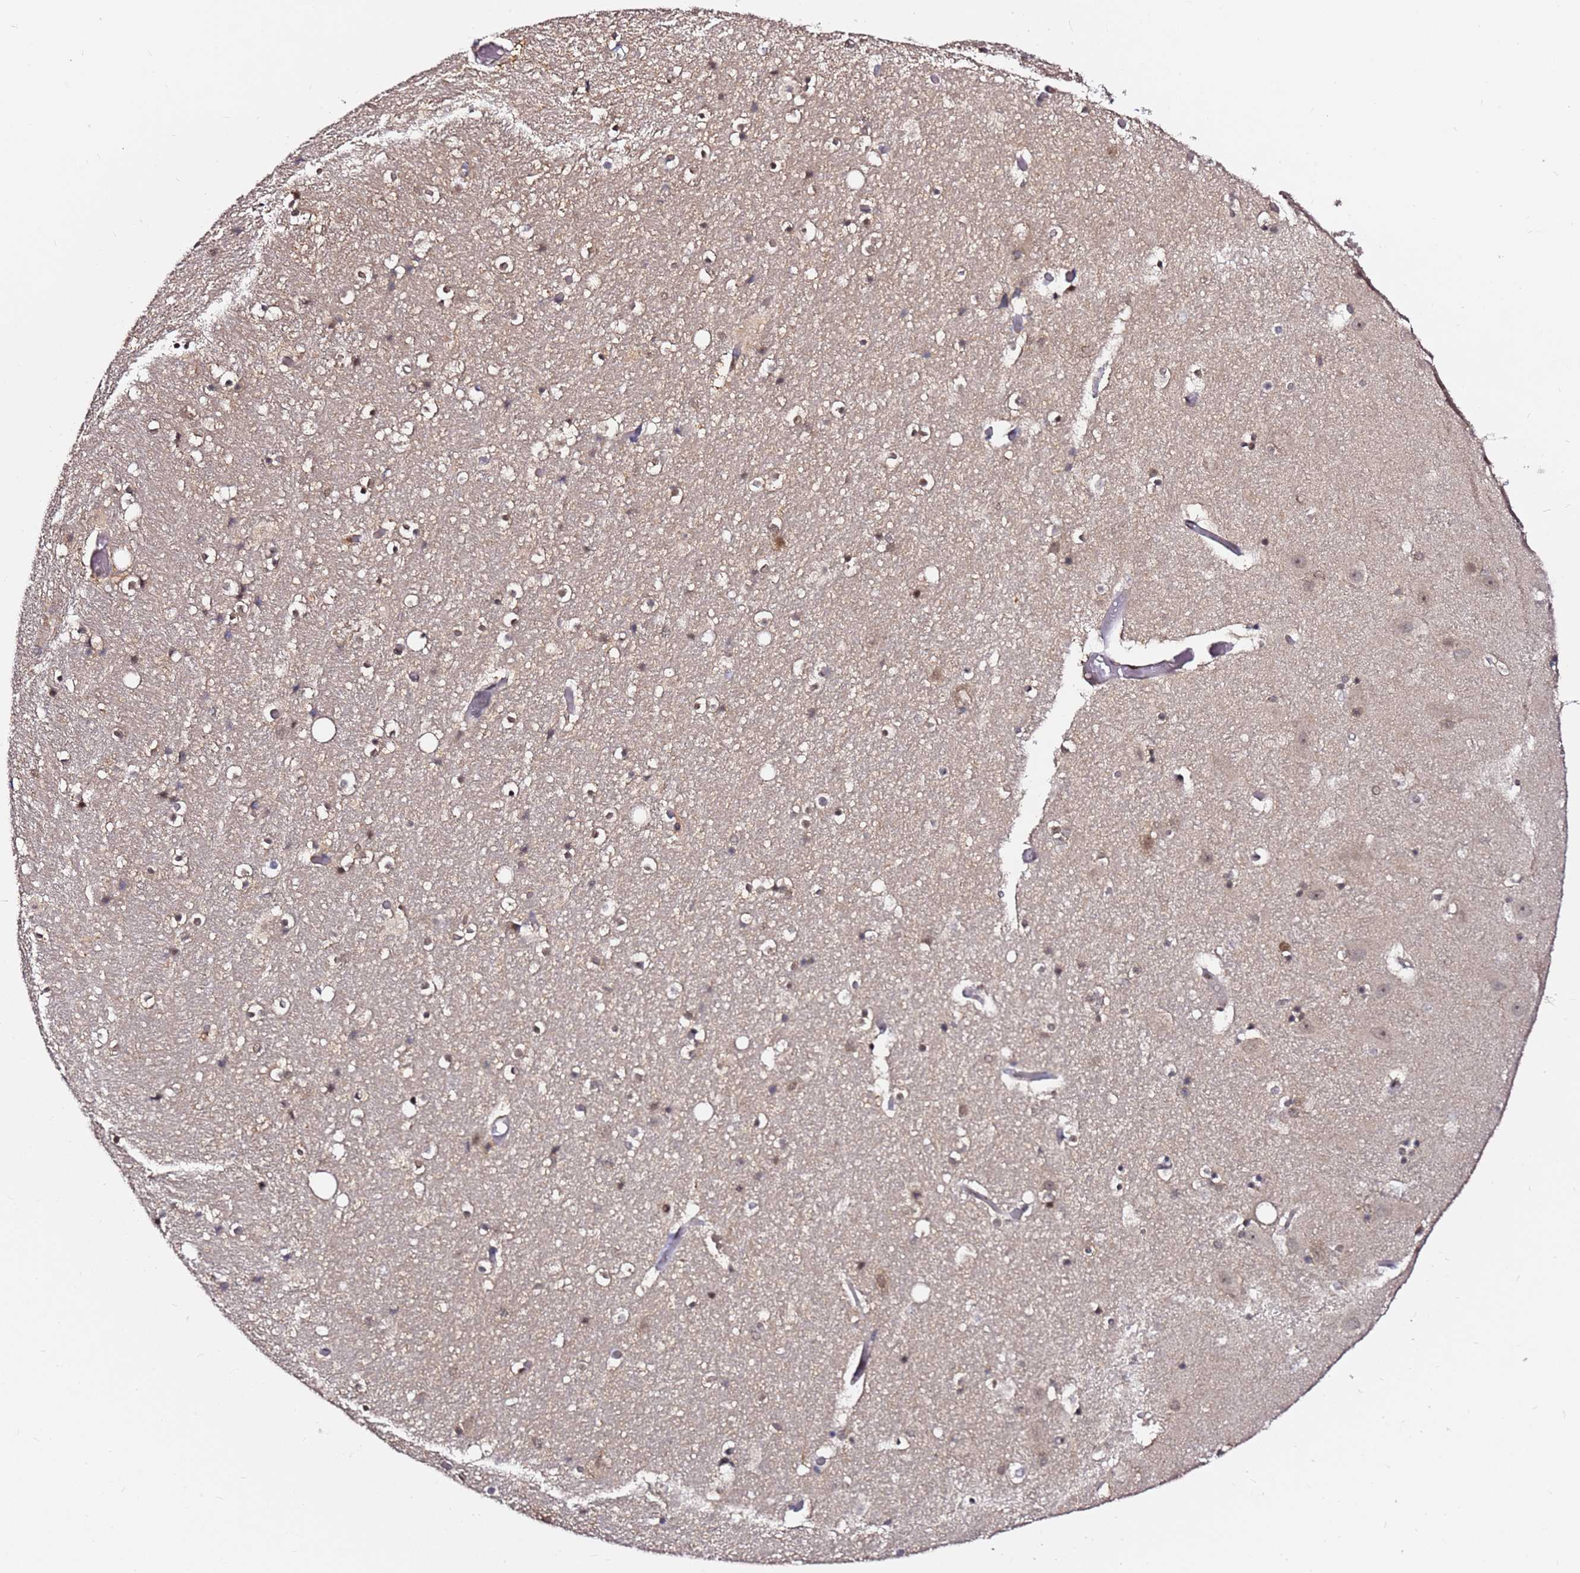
{"staining": {"intensity": "weak", "quantity": "25%-75%", "location": "cytoplasmic/membranous"}, "tissue": "hippocampus", "cell_type": "Glial cells", "image_type": "normal", "snomed": [{"axis": "morphology", "description": "Normal tissue, NOS"}, {"axis": "topography", "description": "Hippocampus"}], "caption": "About 25%-75% of glial cells in unremarkable human hippocampus demonstrate weak cytoplasmic/membranous protein staining as visualized by brown immunohistochemical staining.", "gene": "RGS18", "patient": {"sex": "female", "age": 52}}